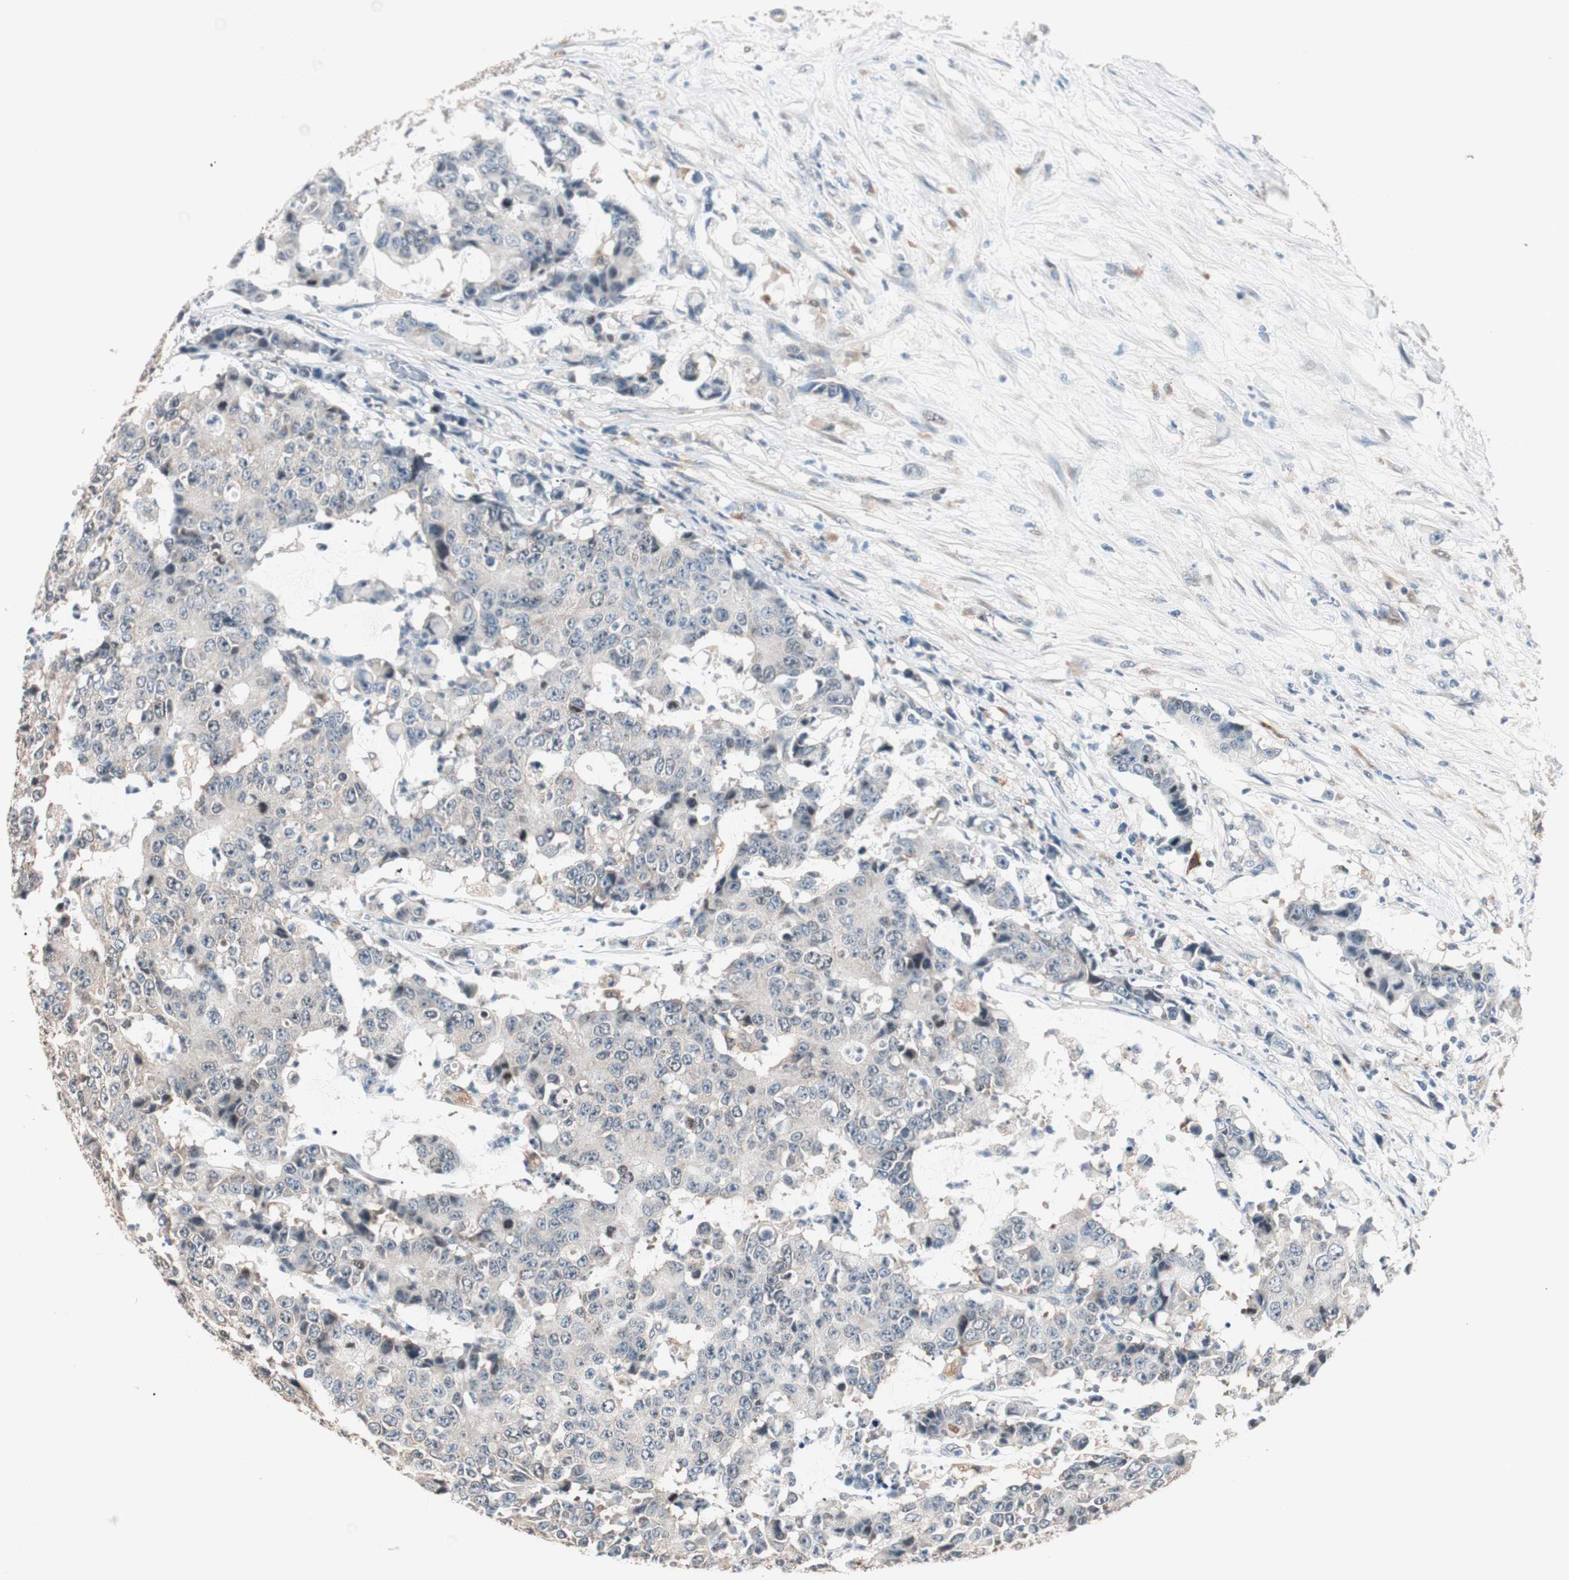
{"staining": {"intensity": "weak", "quantity": "<25%", "location": "cytoplasmic/membranous"}, "tissue": "colorectal cancer", "cell_type": "Tumor cells", "image_type": "cancer", "snomed": [{"axis": "morphology", "description": "Adenocarcinoma, NOS"}, {"axis": "topography", "description": "Colon"}], "caption": "Human colorectal cancer (adenocarcinoma) stained for a protein using immunohistochemistry exhibits no expression in tumor cells.", "gene": "NFRKB", "patient": {"sex": "female", "age": 86}}